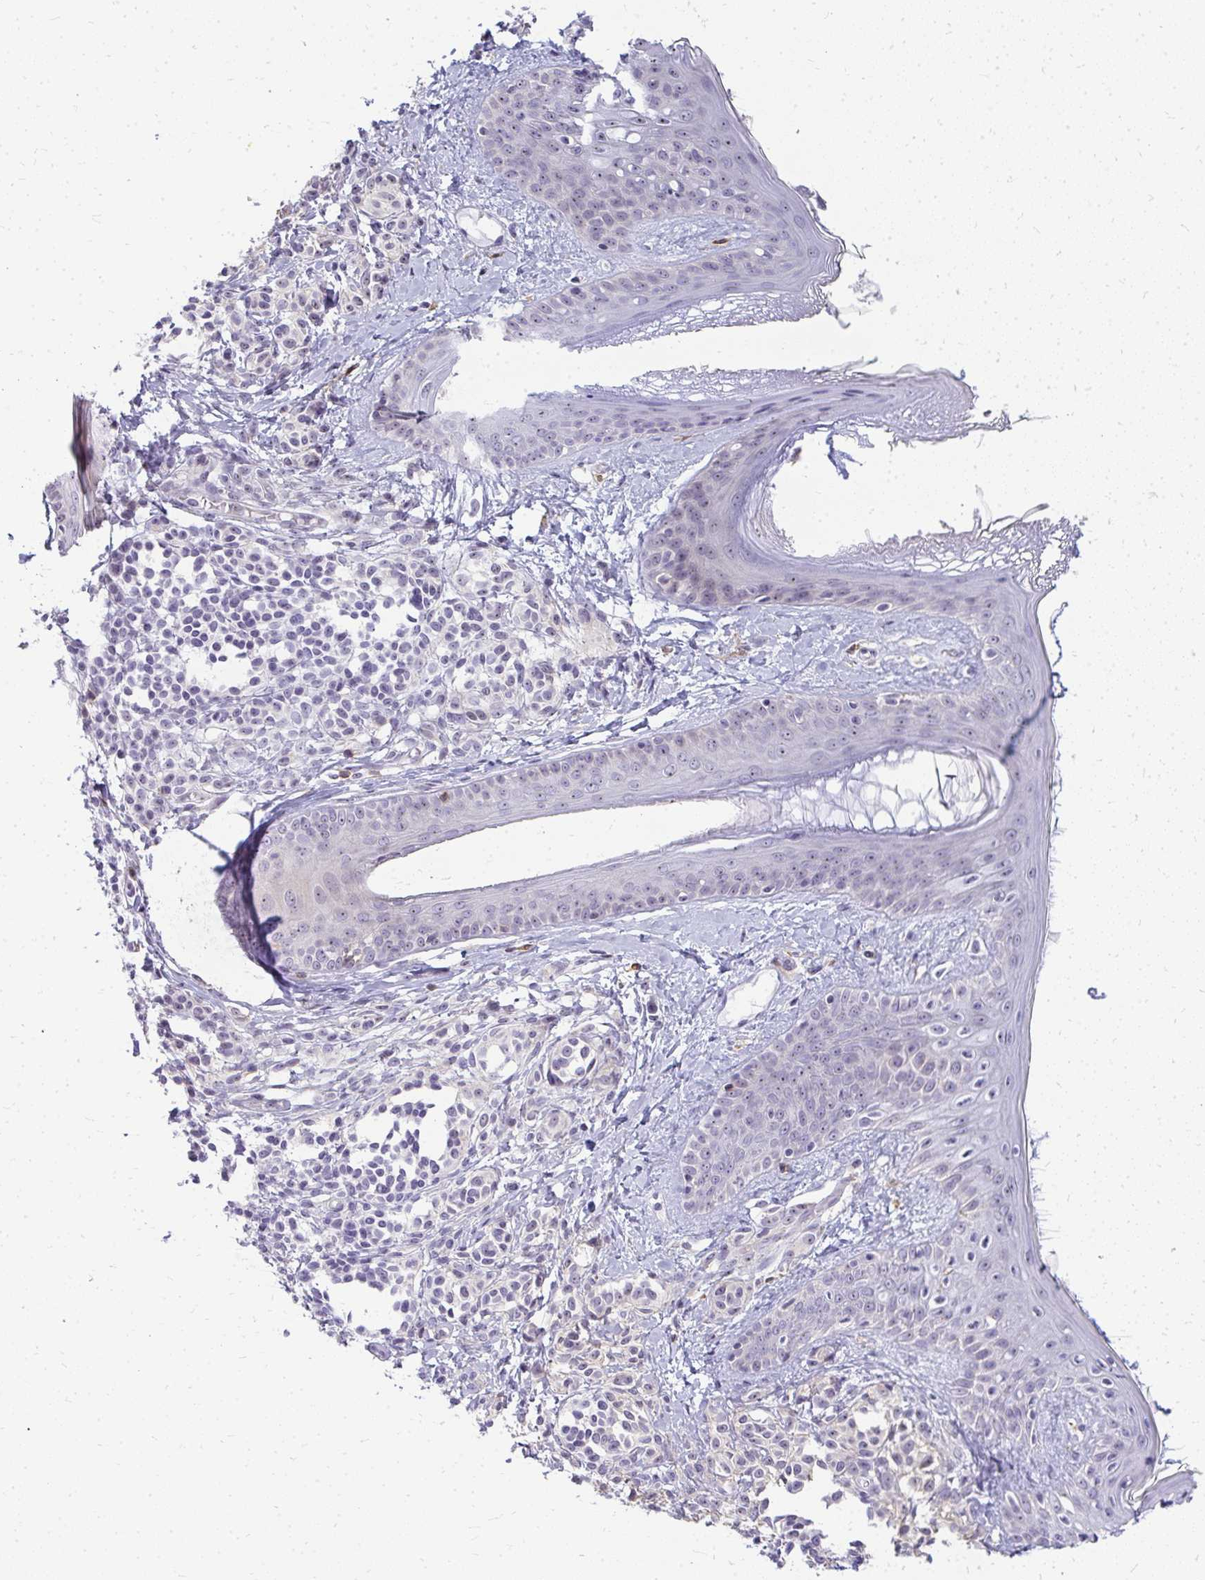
{"staining": {"intensity": "negative", "quantity": "none", "location": "none"}, "tissue": "skin", "cell_type": "Fibroblasts", "image_type": "normal", "snomed": [{"axis": "morphology", "description": "Normal tissue, NOS"}, {"axis": "topography", "description": "Skin"}], "caption": "Skin stained for a protein using immunohistochemistry exhibits no positivity fibroblasts.", "gene": "FAM9A", "patient": {"sex": "male", "age": 16}}